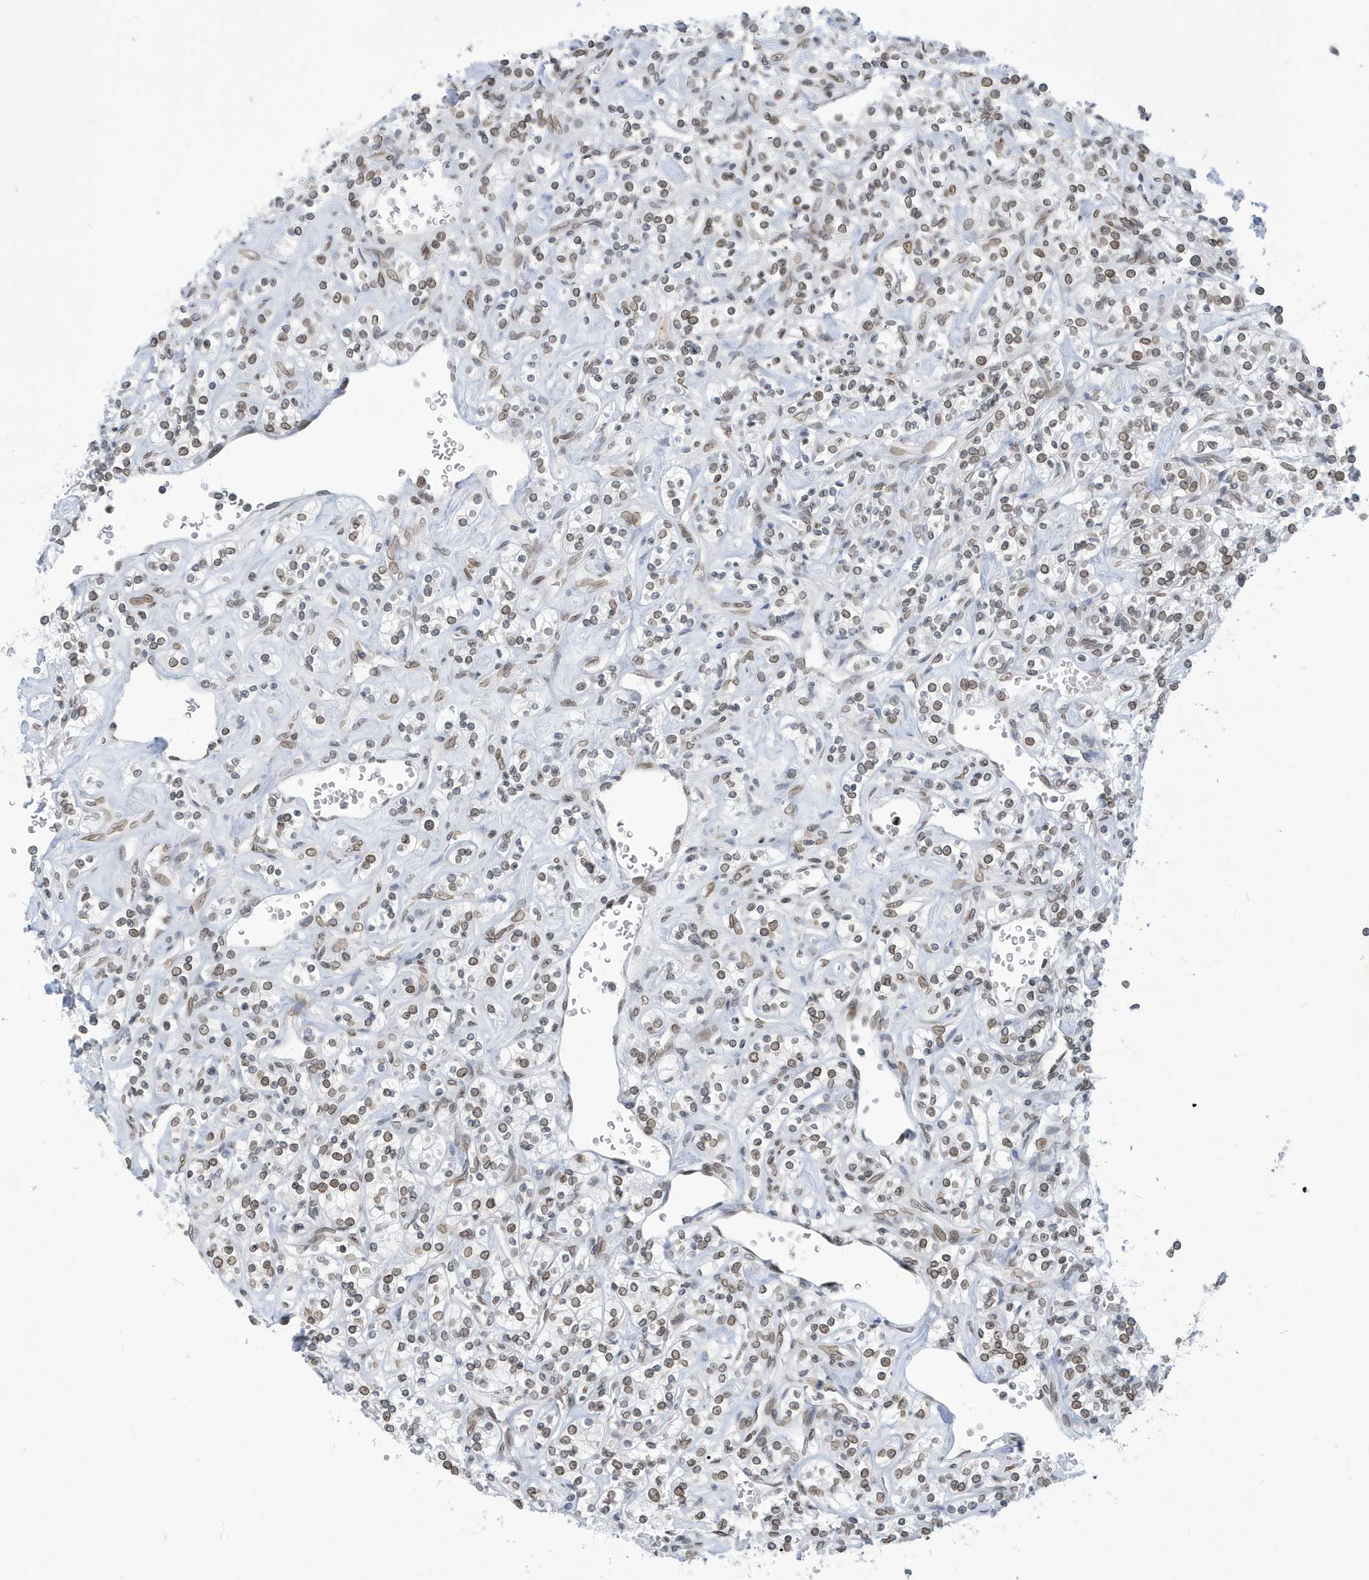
{"staining": {"intensity": "moderate", "quantity": ">75%", "location": "nuclear"}, "tissue": "renal cancer", "cell_type": "Tumor cells", "image_type": "cancer", "snomed": [{"axis": "morphology", "description": "Adenocarcinoma, NOS"}, {"axis": "topography", "description": "Kidney"}], "caption": "Renal cancer (adenocarcinoma) stained with a brown dye exhibits moderate nuclear positive staining in about >75% of tumor cells.", "gene": "PCYT1A", "patient": {"sex": "male", "age": 77}}